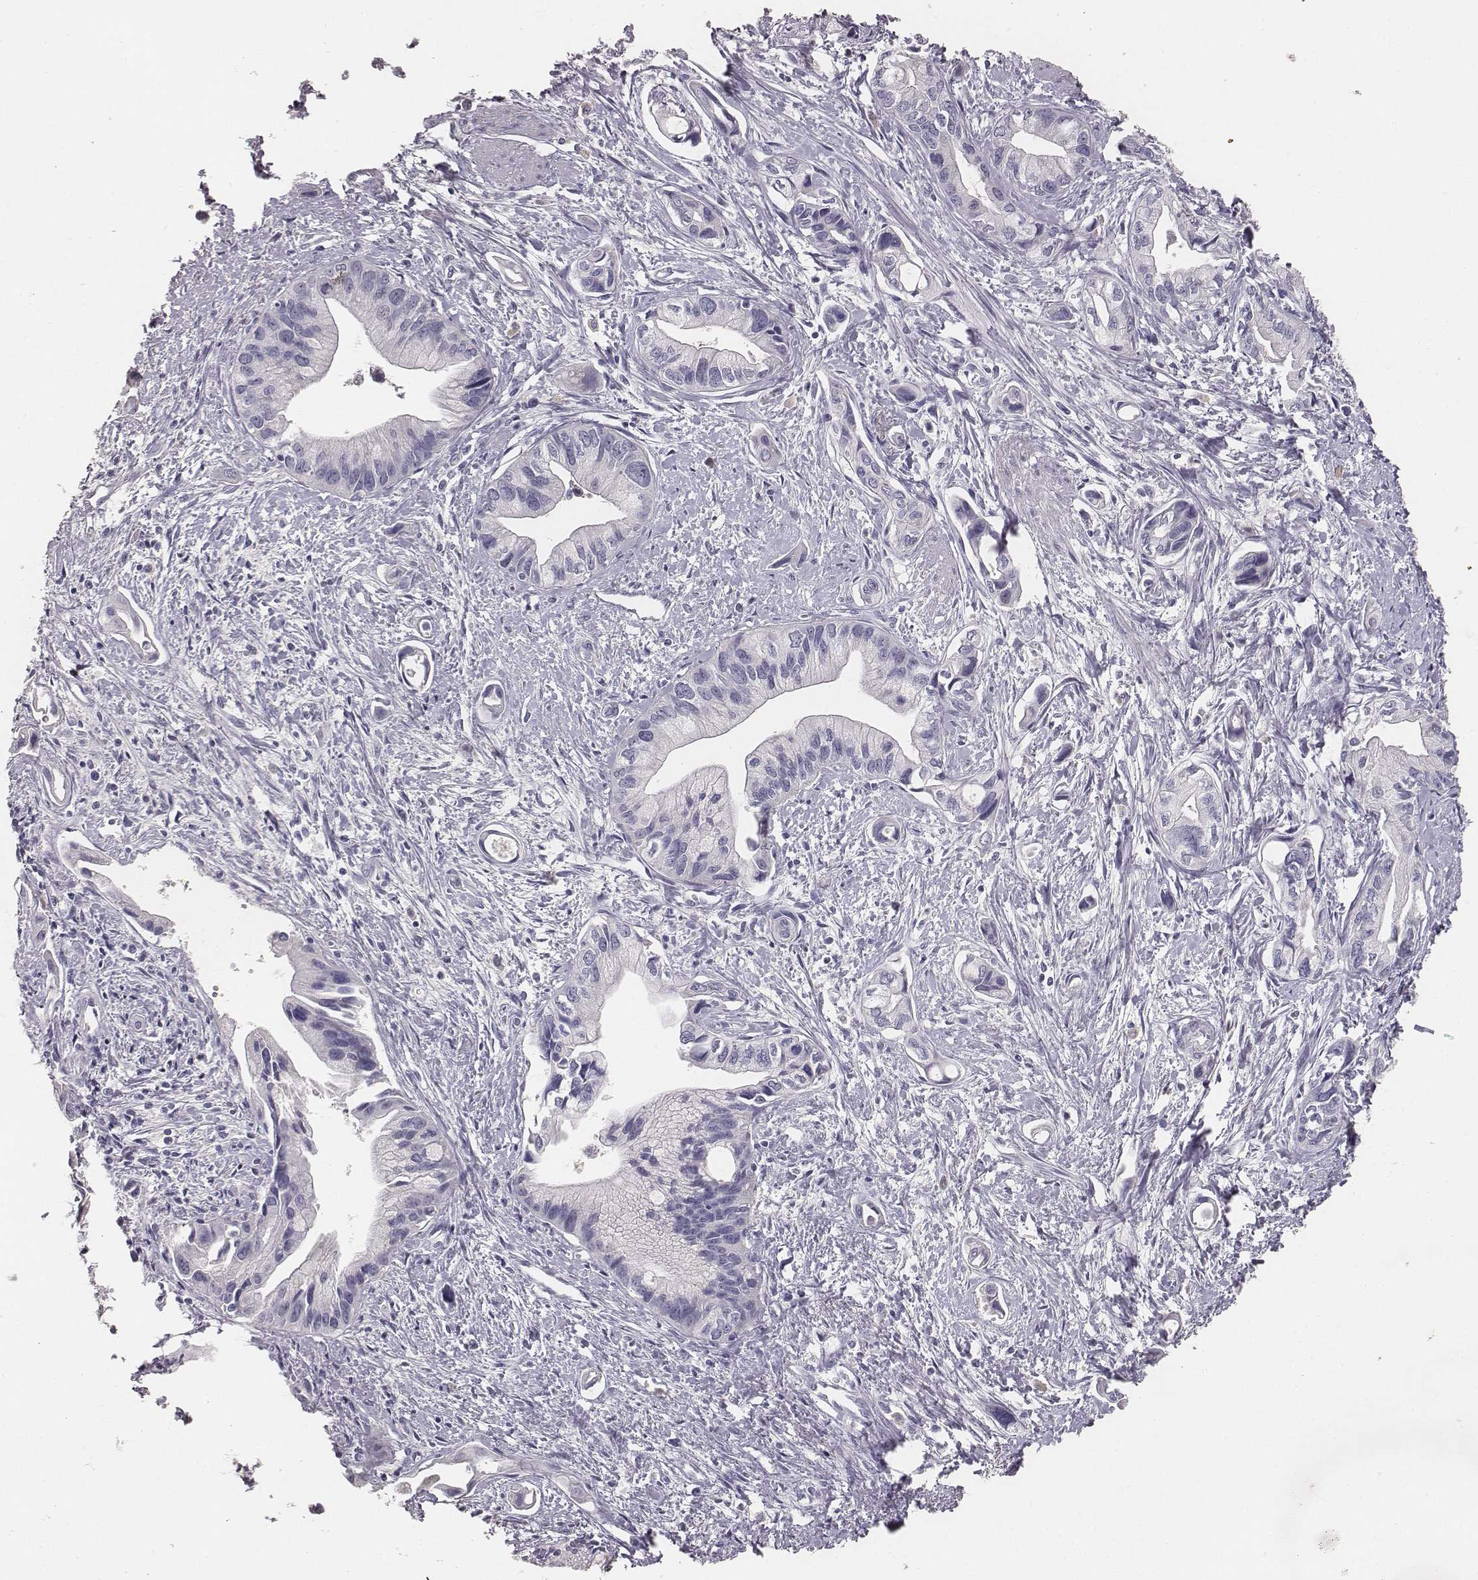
{"staining": {"intensity": "negative", "quantity": "none", "location": "none"}, "tissue": "pancreatic cancer", "cell_type": "Tumor cells", "image_type": "cancer", "snomed": [{"axis": "morphology", "description": "Adenocarcinoma, NOS"}, {"axis": "topography", "description": "Pancreas"}], "caption": "IHC histopathology image of pancreatic adenocarcinoma stained for a protein (brown), which shows no expression in tumor cells.", "gene": "MYH6", "patient": {"sex": "female", "age": 61}}